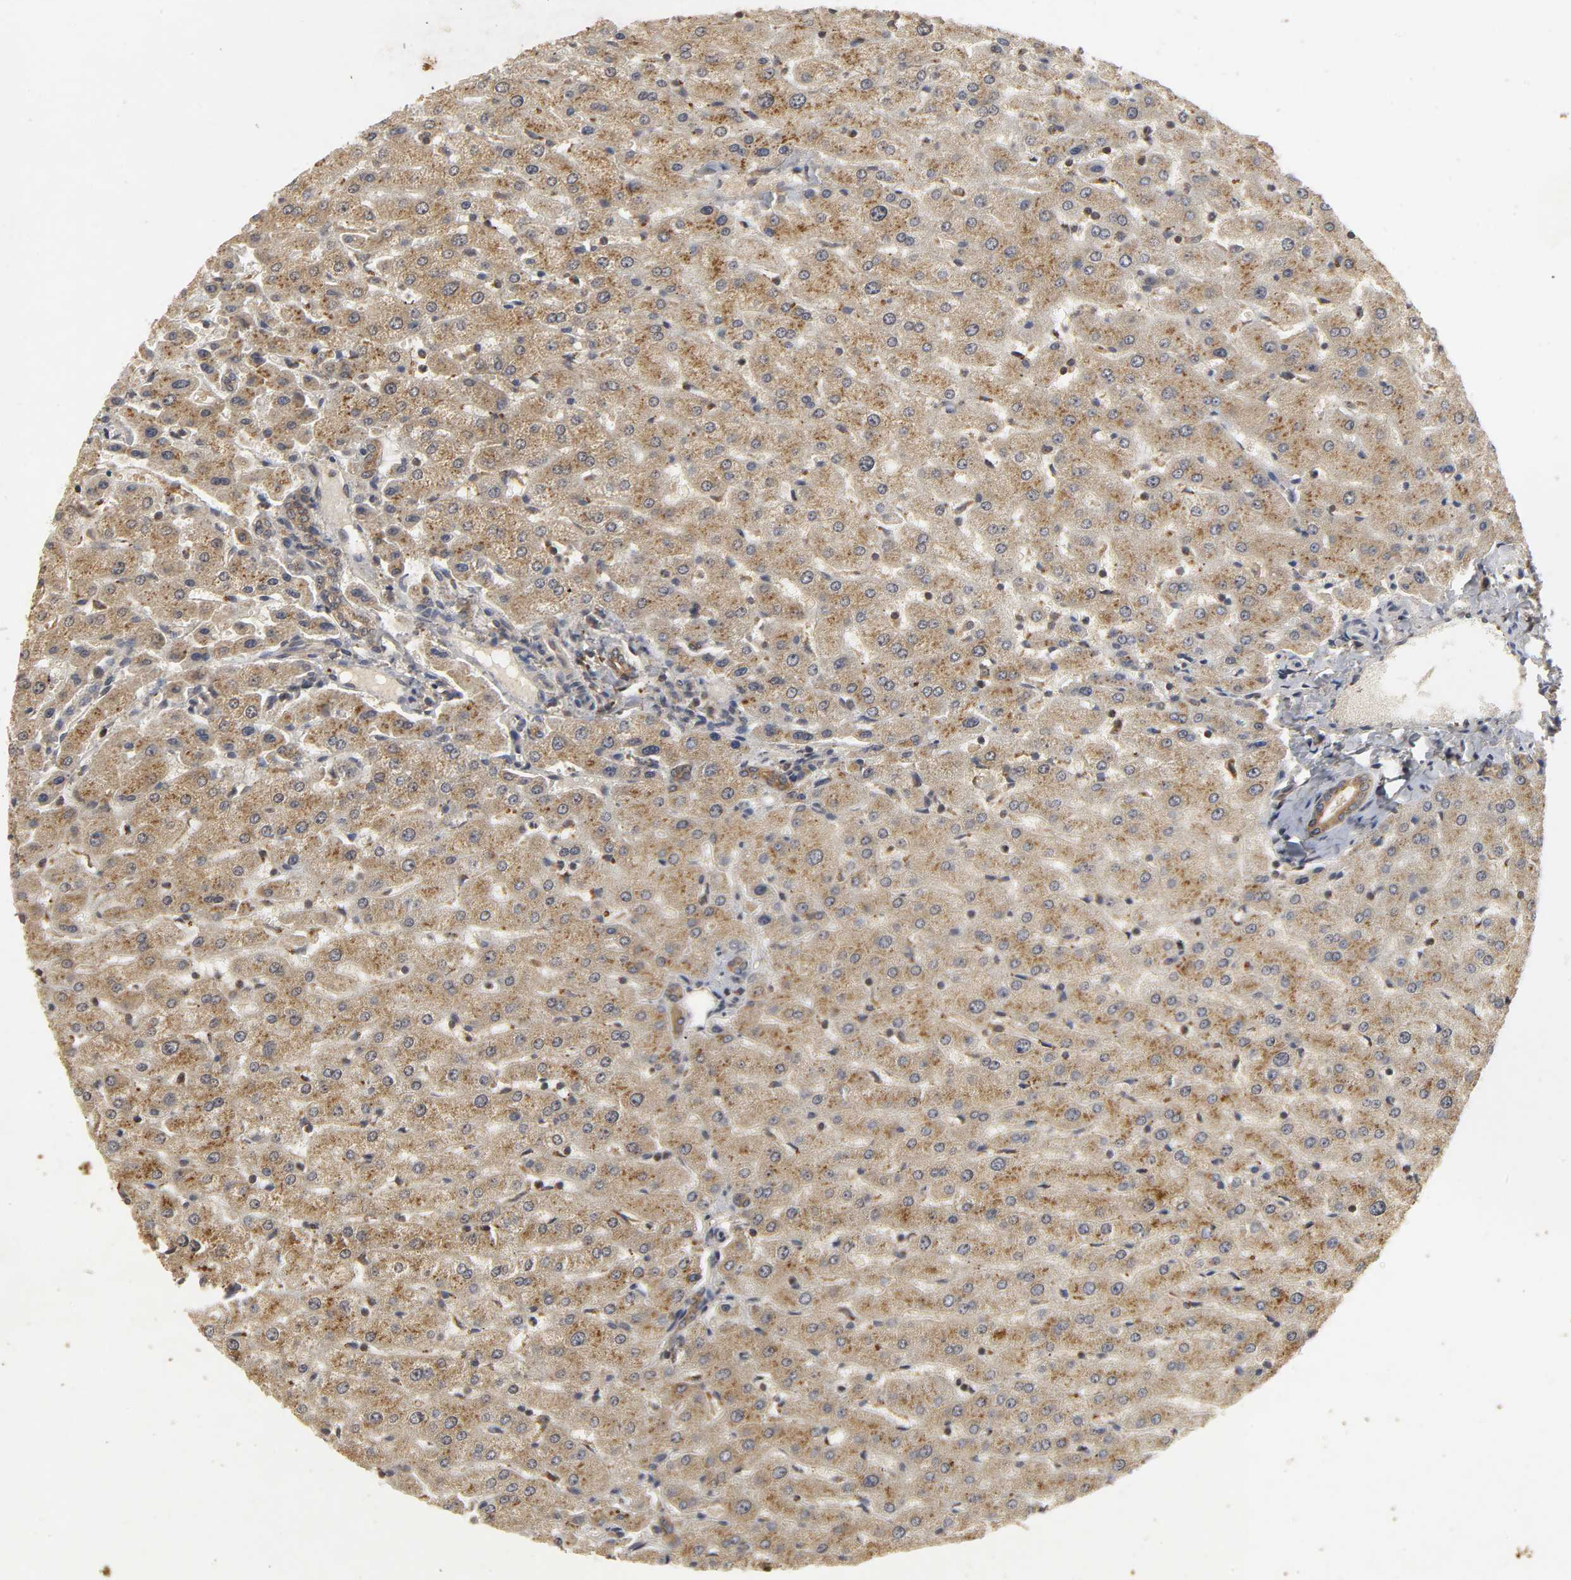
{"staining": {"intensity": "moderate", "quantity": ">75%", "location": "cytoplasmic/membranous"}, "tissue": "liver", "cell_type": "Cholangiocytes", "image_type": "normal", "snomed": [{"axis": "morphology", "description": "Normal tissue, NOS"}, {"axis": "morphology", "description": "Fibrosis, NOS"}, {"axis": "topography", "description": "Liver"}], "caption": "Protein staining displays moderate cytoplasmic/membranous staining in about >75% of cholangiocytes in normal liver. (DAB (3,3'-diaminobenzidine) = brown stain, brightfield microscopy at high magnification).", "gene": "TRAF6", "patient": {"sex": "female", "age": 29}}